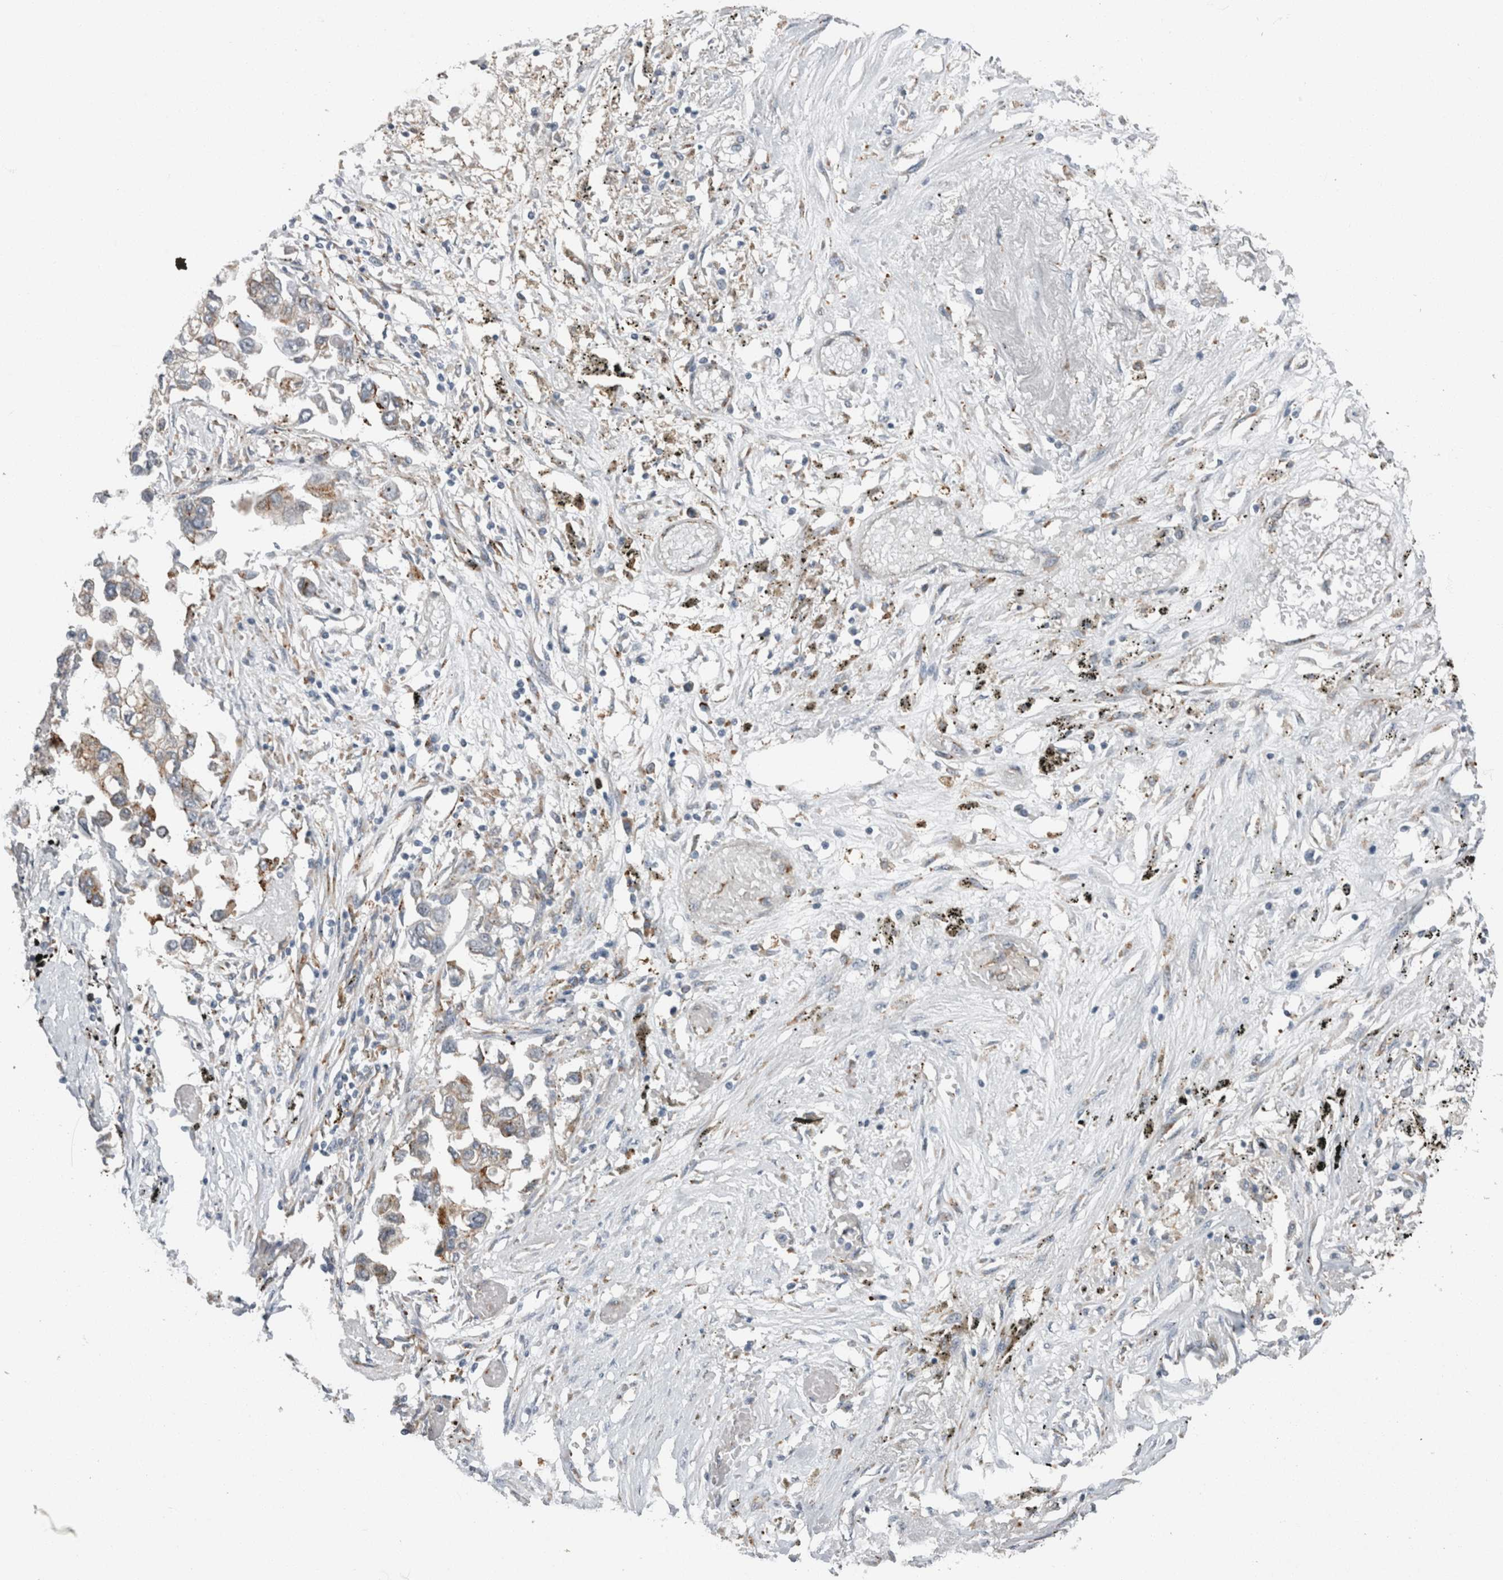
{"staining": {"intensity": "weak", "quantity": "<25%", "location": "cytoplasmic/membranous"}, "tissue": "lung cancer", "cell_type": "Tumor cells", "image_type": "cancer", "snomed": [{"axis": "morphology", "description": "Inflammation, NOS"}, {"axis": "morphology", "description": "Adenocarcinoma, NOS"}, {"axis": "topography", "description": "Lung"}], "caption": "IHC image of lung adenocarcinoma stained for a protein (brown), which exhibits no positivity in tumor cells.", "gene": "USP25", "patient": {"sex": "male", "age": 63}}